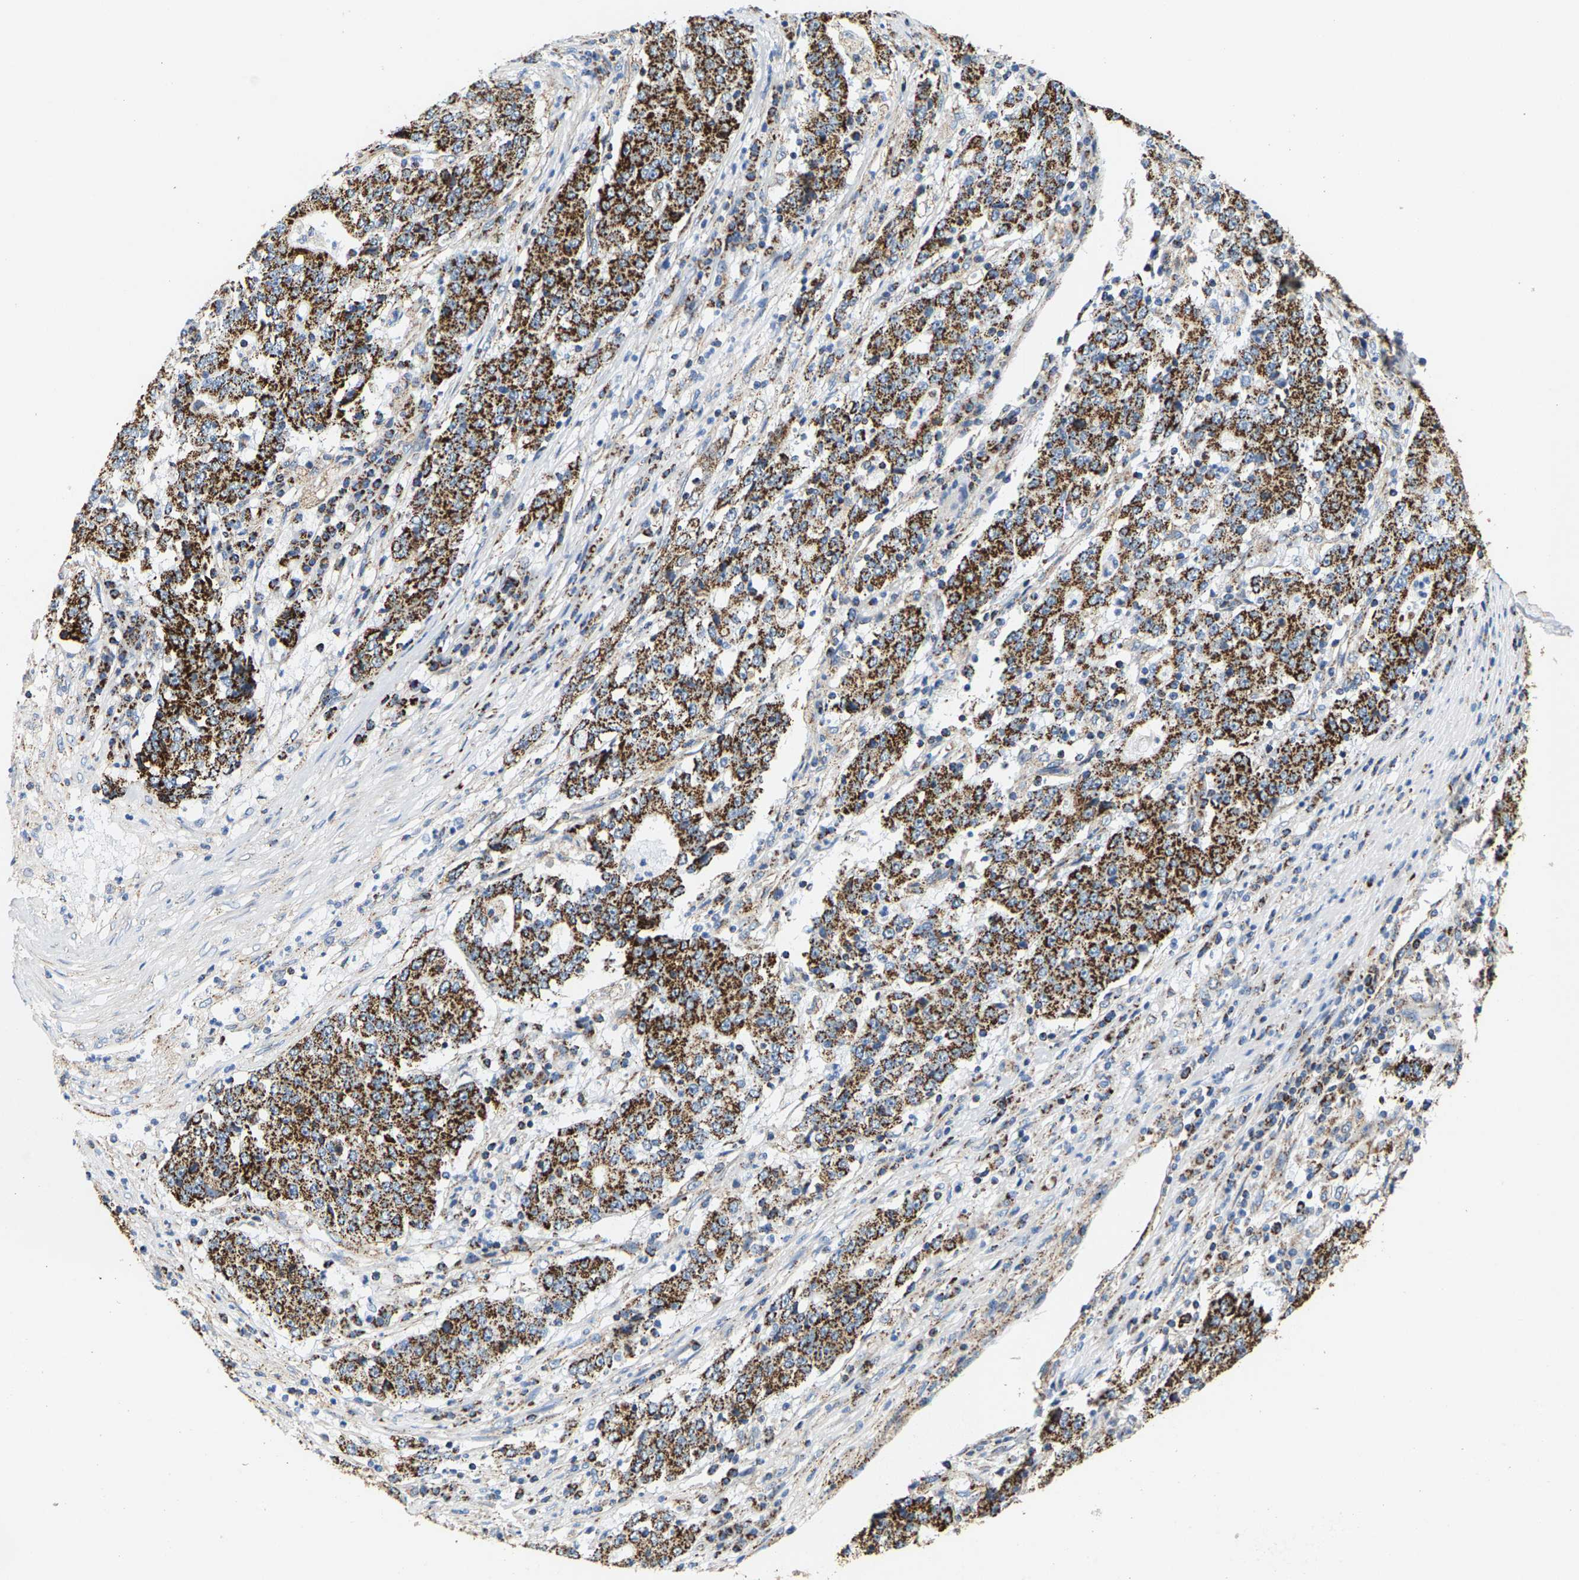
{"staining": {"intensity": "strong", "quantity": ">75%", "location": "cytoplasmic/membranous"}, "tissue": "stomach cancer", "cell_type": "Tumor cells", "image_type": "cancer", "snomed": [{"axis": "morphology", "description": "Adenocarcinoma, NOS"}, {"axis": "topography", "description": "Stomach"}], "caption": "High-magnification brightfield microscopy of stomach cancer stained with DAB (brown) and counterstained with hematoxylin (blue). tumor cells exhibit strong cytoplasmic/membranous staining is identified in about>75% of cells.", "gene": "SHMT2", "patient": {"sex": "male", "age": 59}}